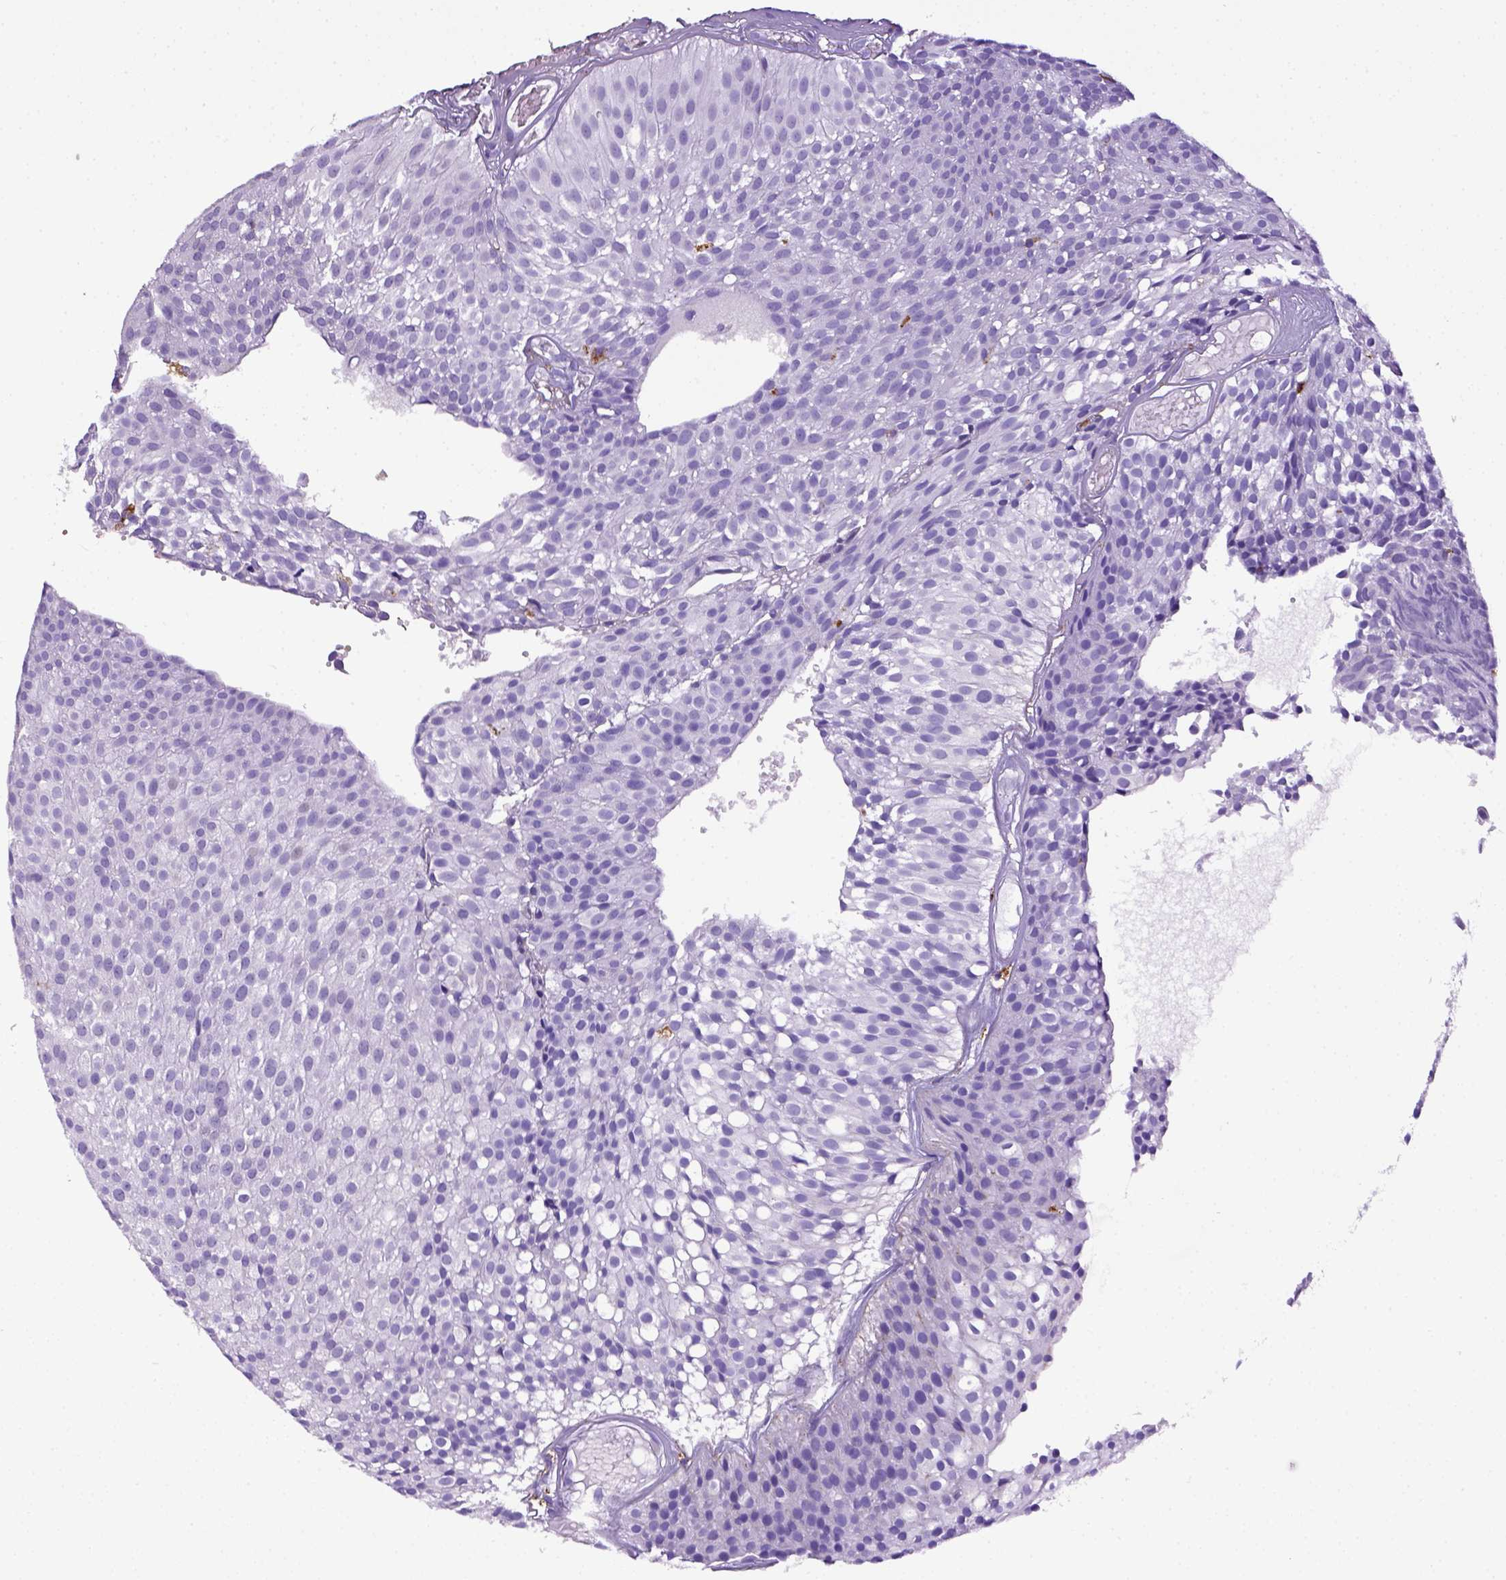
{"staining": {"intensity": "negative", "quantity": "none", "location": "none"}, "tissue": "urothelial cancer", "cell_type": "Tumor cells", "image_type": "cancer", "snomed": [{"axis": "morphology", "description": "Urothelial carcinoma, Low grade"}, {"axis": "topography", "description": "Urinary bladder"}], "caption": "IHC photomicrograph of neoplastic tissue: human low-grade urothelial carcinoma stained with DAB shows no significant protein expression in tumor cells. Brightfield microscopy of immunohistochemistry stained with DAB (3,3'-diaminobenzidine) (brown) and hematoxylin (blue), captured at high magnification.", "gene": "CD68", "patient": {"sex": "male", "age": 63}}